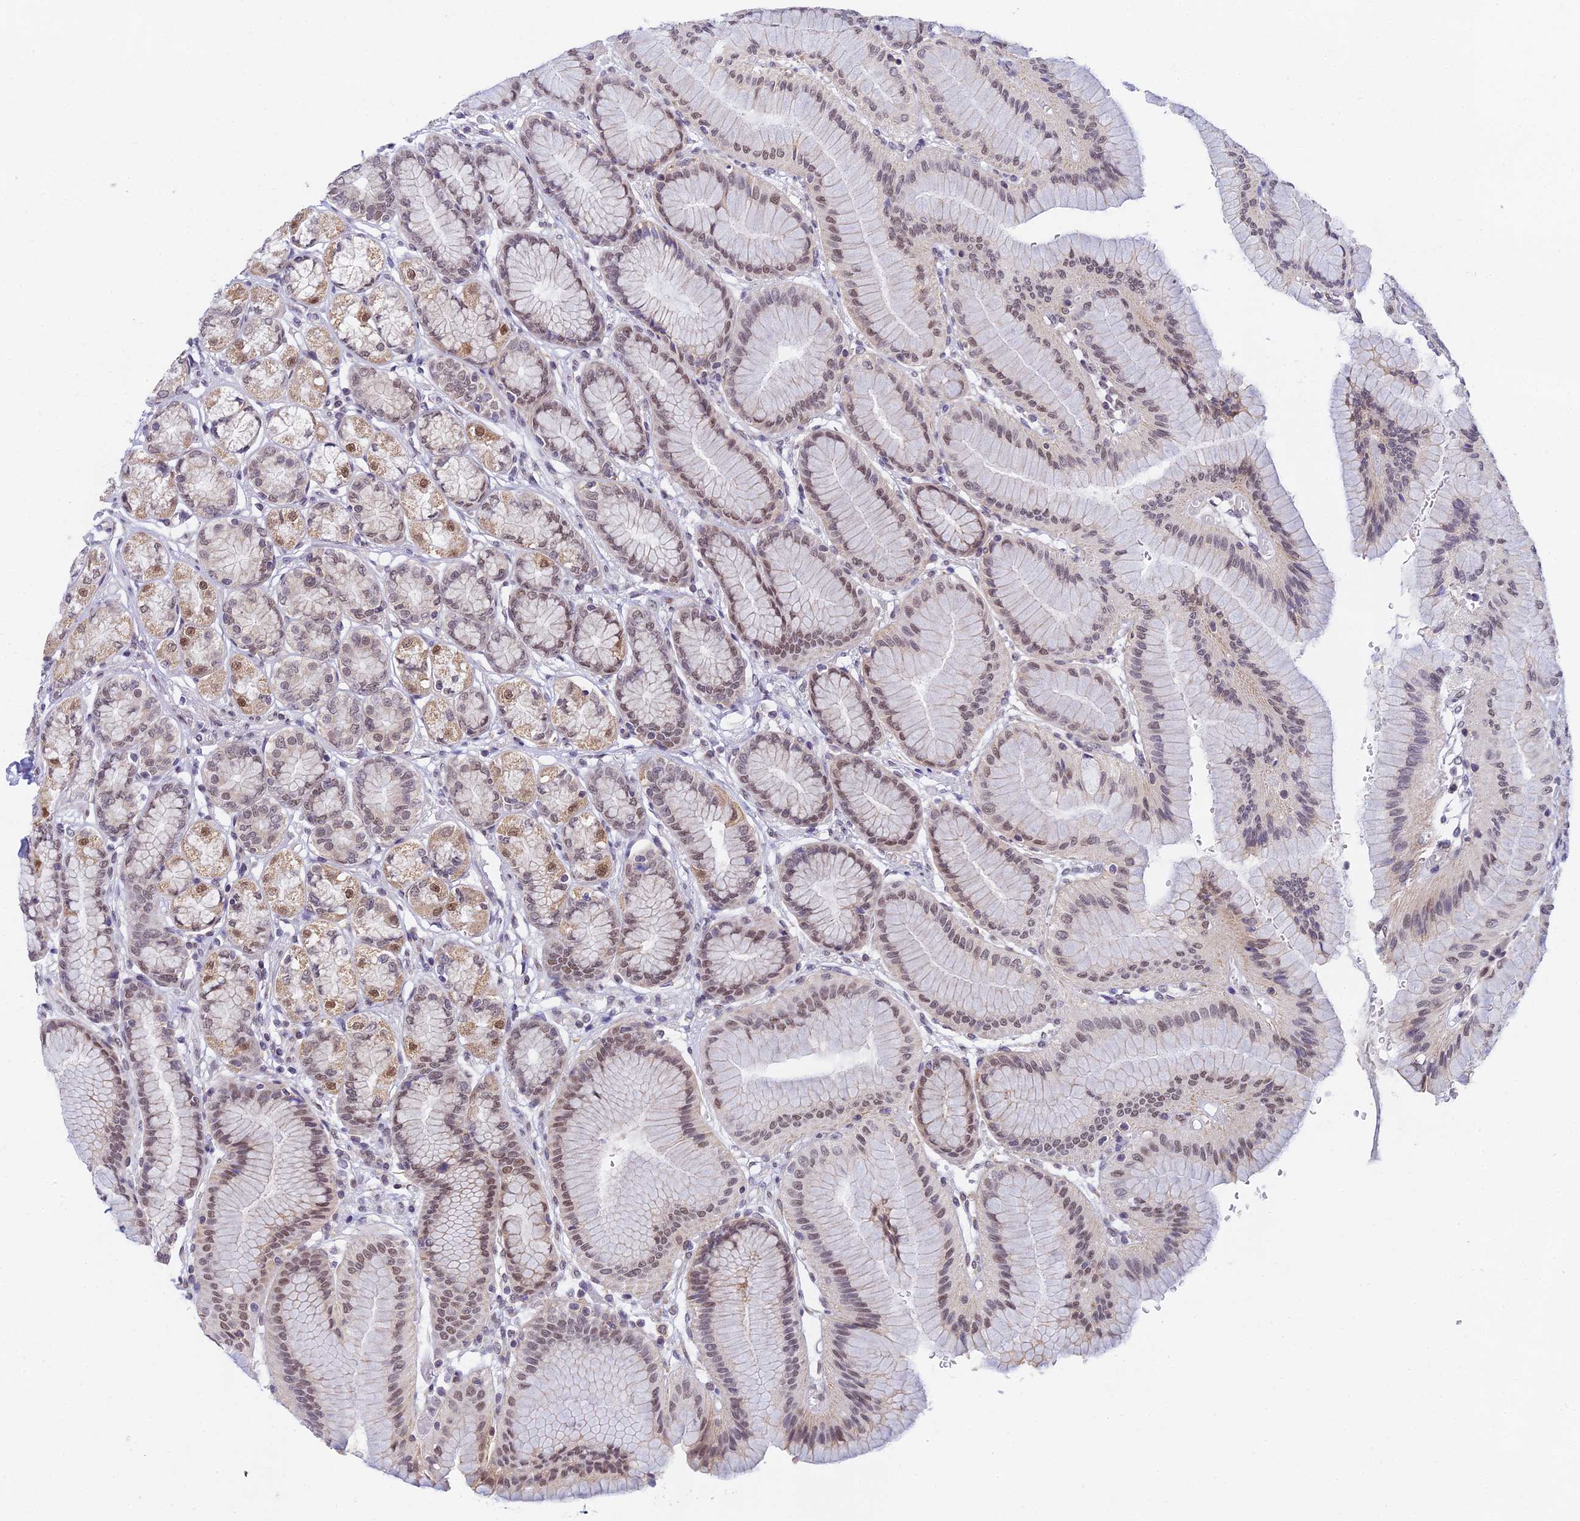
{"staining": {"intensity": "moderate", "quantity": ">75%", "location": "nuclear"}, "tissue": "stomach", "cell_type": "Glandular cells", "image_type": "normal", "snomed": [{"axis": "morphology", "description": "Normal tissue, NOS"}, {"axis": "morphology", "description": "Adenocarcinoma, NOS"}, {"axis": "morphology", "description": "Adenocarcinoma, High grade"}, {"axis": "topography", "description": "Stomach, upper"}, {"axis": "topography", "description": "Stomach"}], "caption": "Immunohistochemistry histopathology image of normal human stomach stained for a protein (brown), which displays medium levels of moderate nuclear expression in about >75% of glandular cells.", "gene": "C2orf49", "patient": {"sex": "female", "age": 65}}